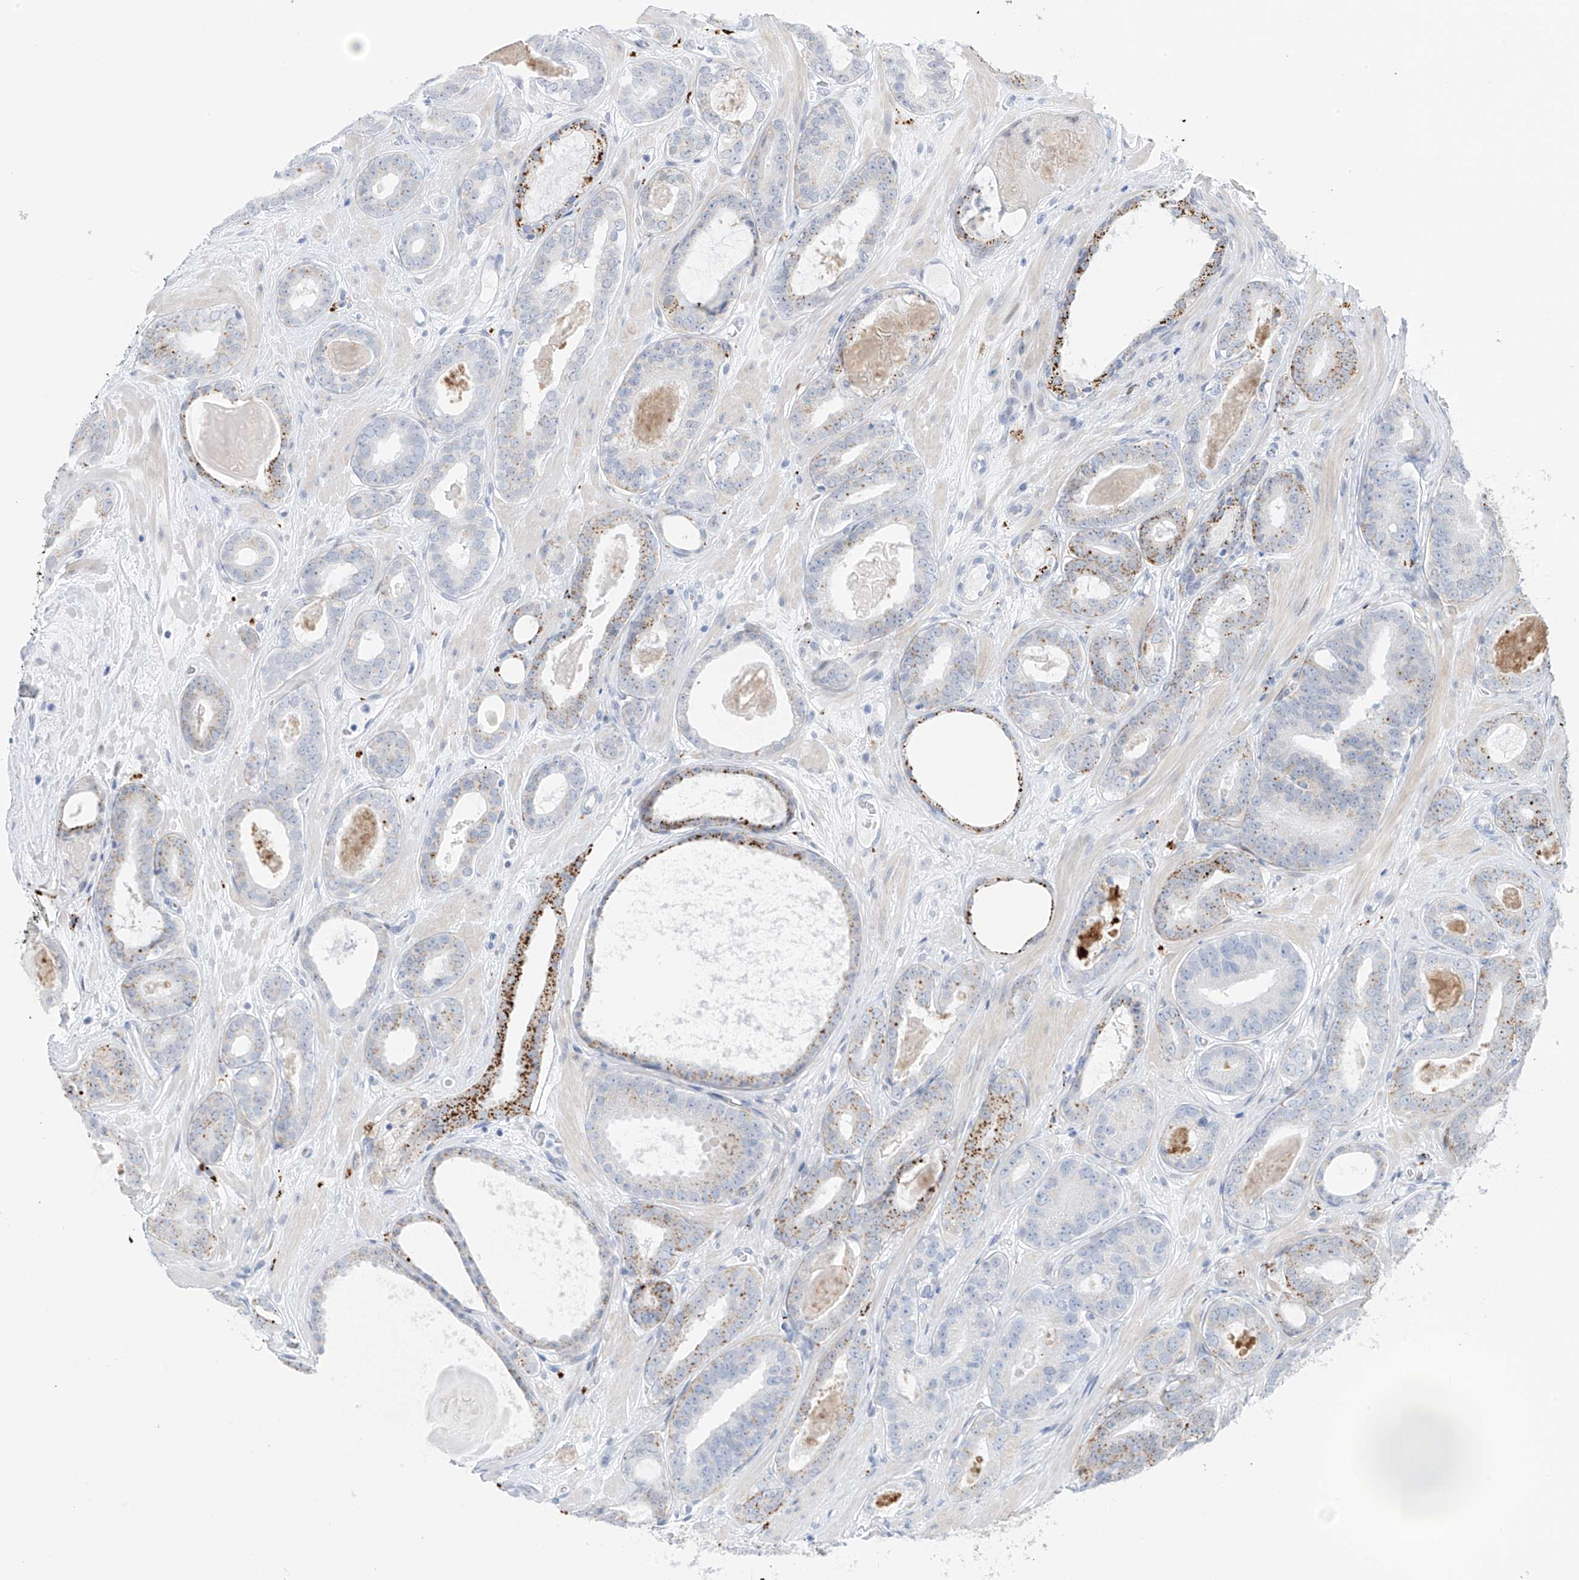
{"staining": {"intensity": "moderate", "quantity": "<25%", "location": "cytoplasmic/membranous"}, "tissue": "prostate cancer", "cell_type": "Tumor cells", "image_type": "cancer", "snomed": [{"axis": "morphology", "description": "Adenocarcinoma, High grade"}, {"axis": "topography", "description": "Prostate"}], "caption": "Moderate cytoplasmic/membranous expression is present in about <25% of tumor cells in high-grade adenocarcinoma (prostate). The staining is performed using DAB brown chromogen to label protein expression. The nuclei are counter-stained blue using hematoxylin.", "gene": "PSPH", "patient": {"sex": "male", "age": 60}}